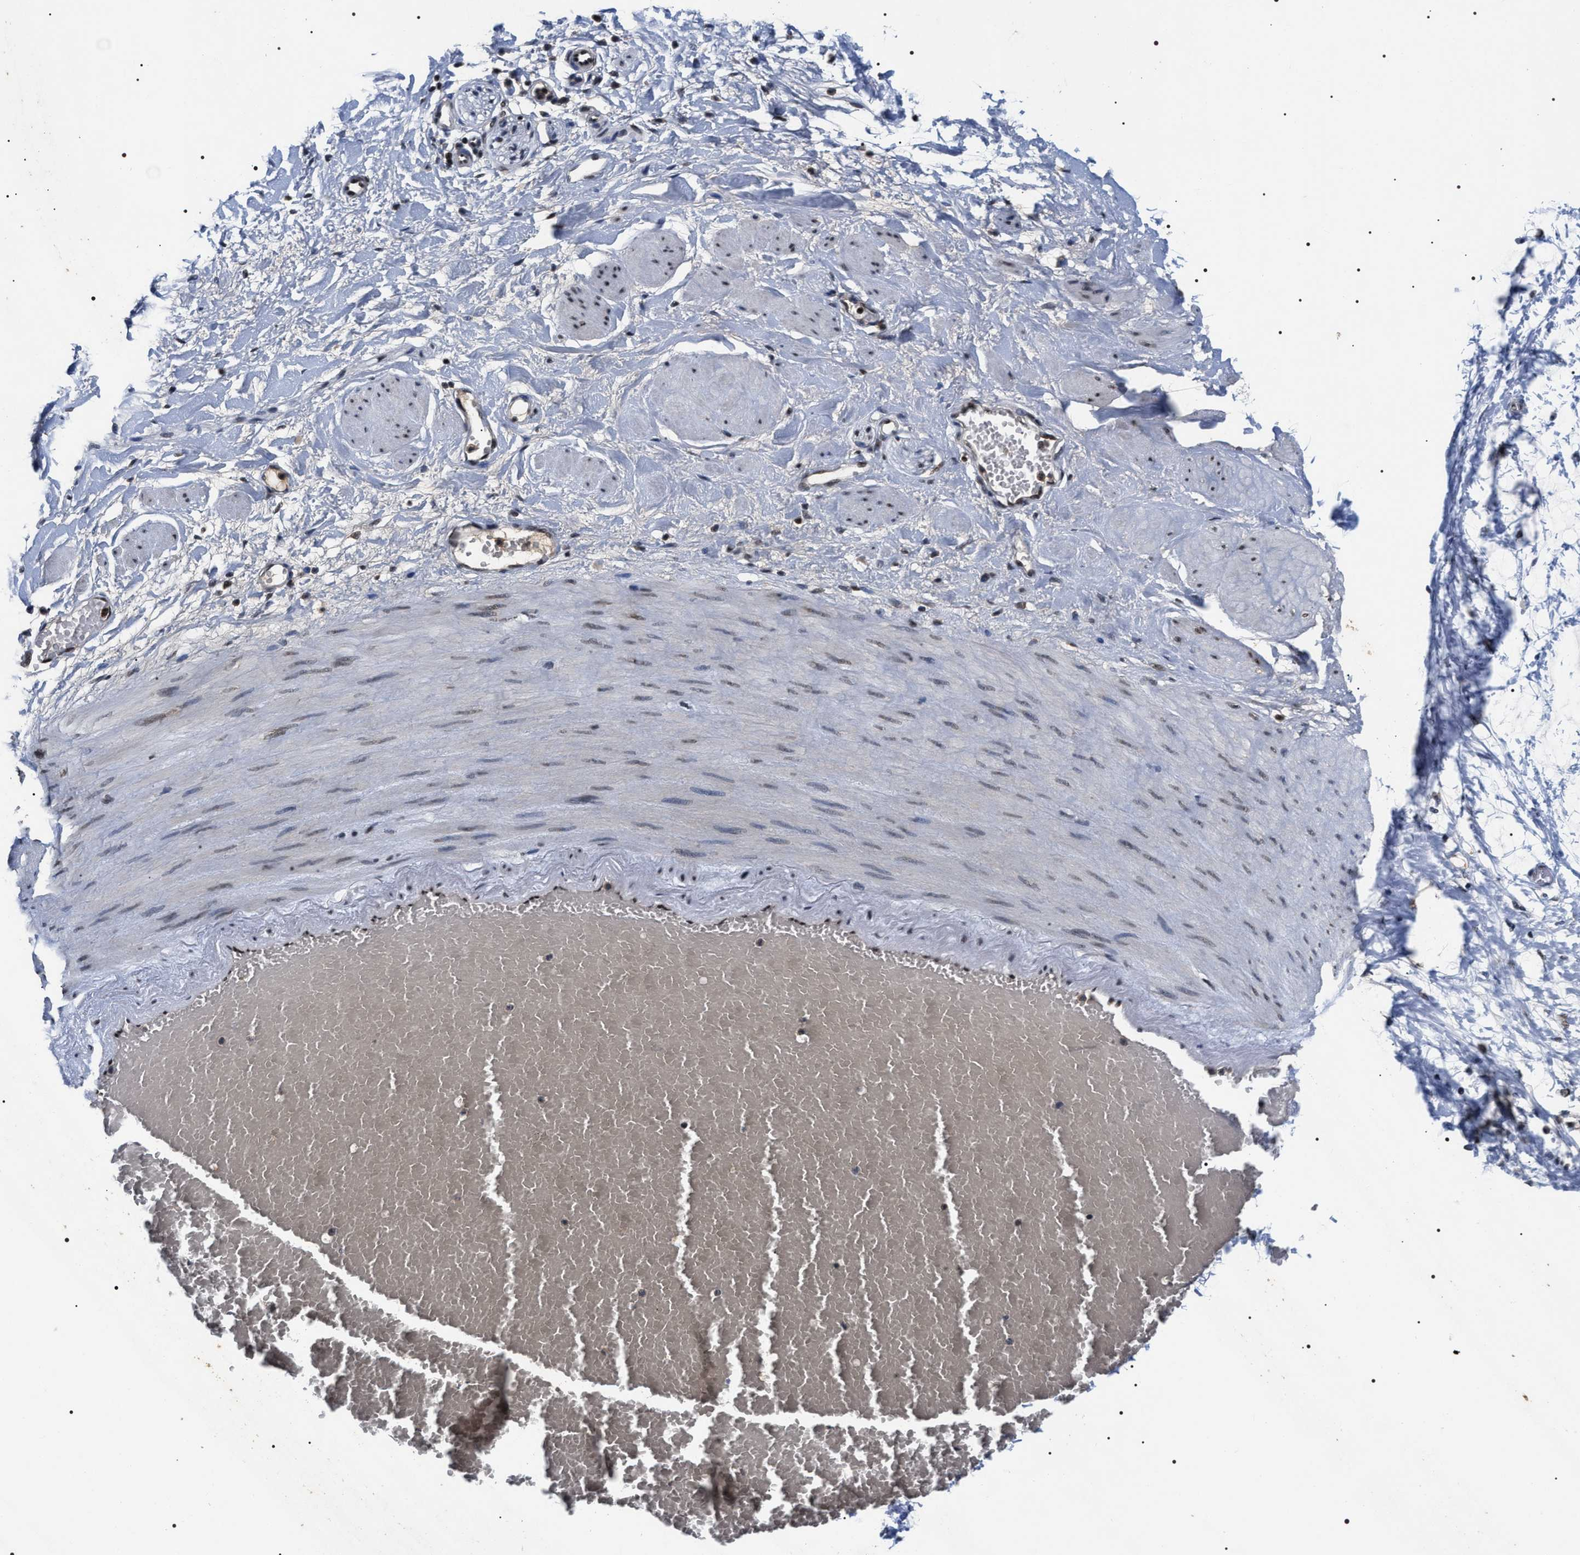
{"staining": {"intensity": "negative", "quantity": "none", "location": "none"}, "tissue": "adipose tissue", "cell_type": "Adipocytes", "image_type": "normal", "snomed": [{"axis": "morphology", "description": "Normal tissue, NOS"}, {"axis": "topography", "description": "Soft tissue"}, {"axis": "topography", "description": "Vascular tissue"}], "caption": "DAB (3,3'-diaminobenzidine) immunohistochemical staining of unremarkable adipose tissue shows no significant expression in adipocytes.", "gene": "RRP1B", "patient": {"sex": "female", "age": 35}}